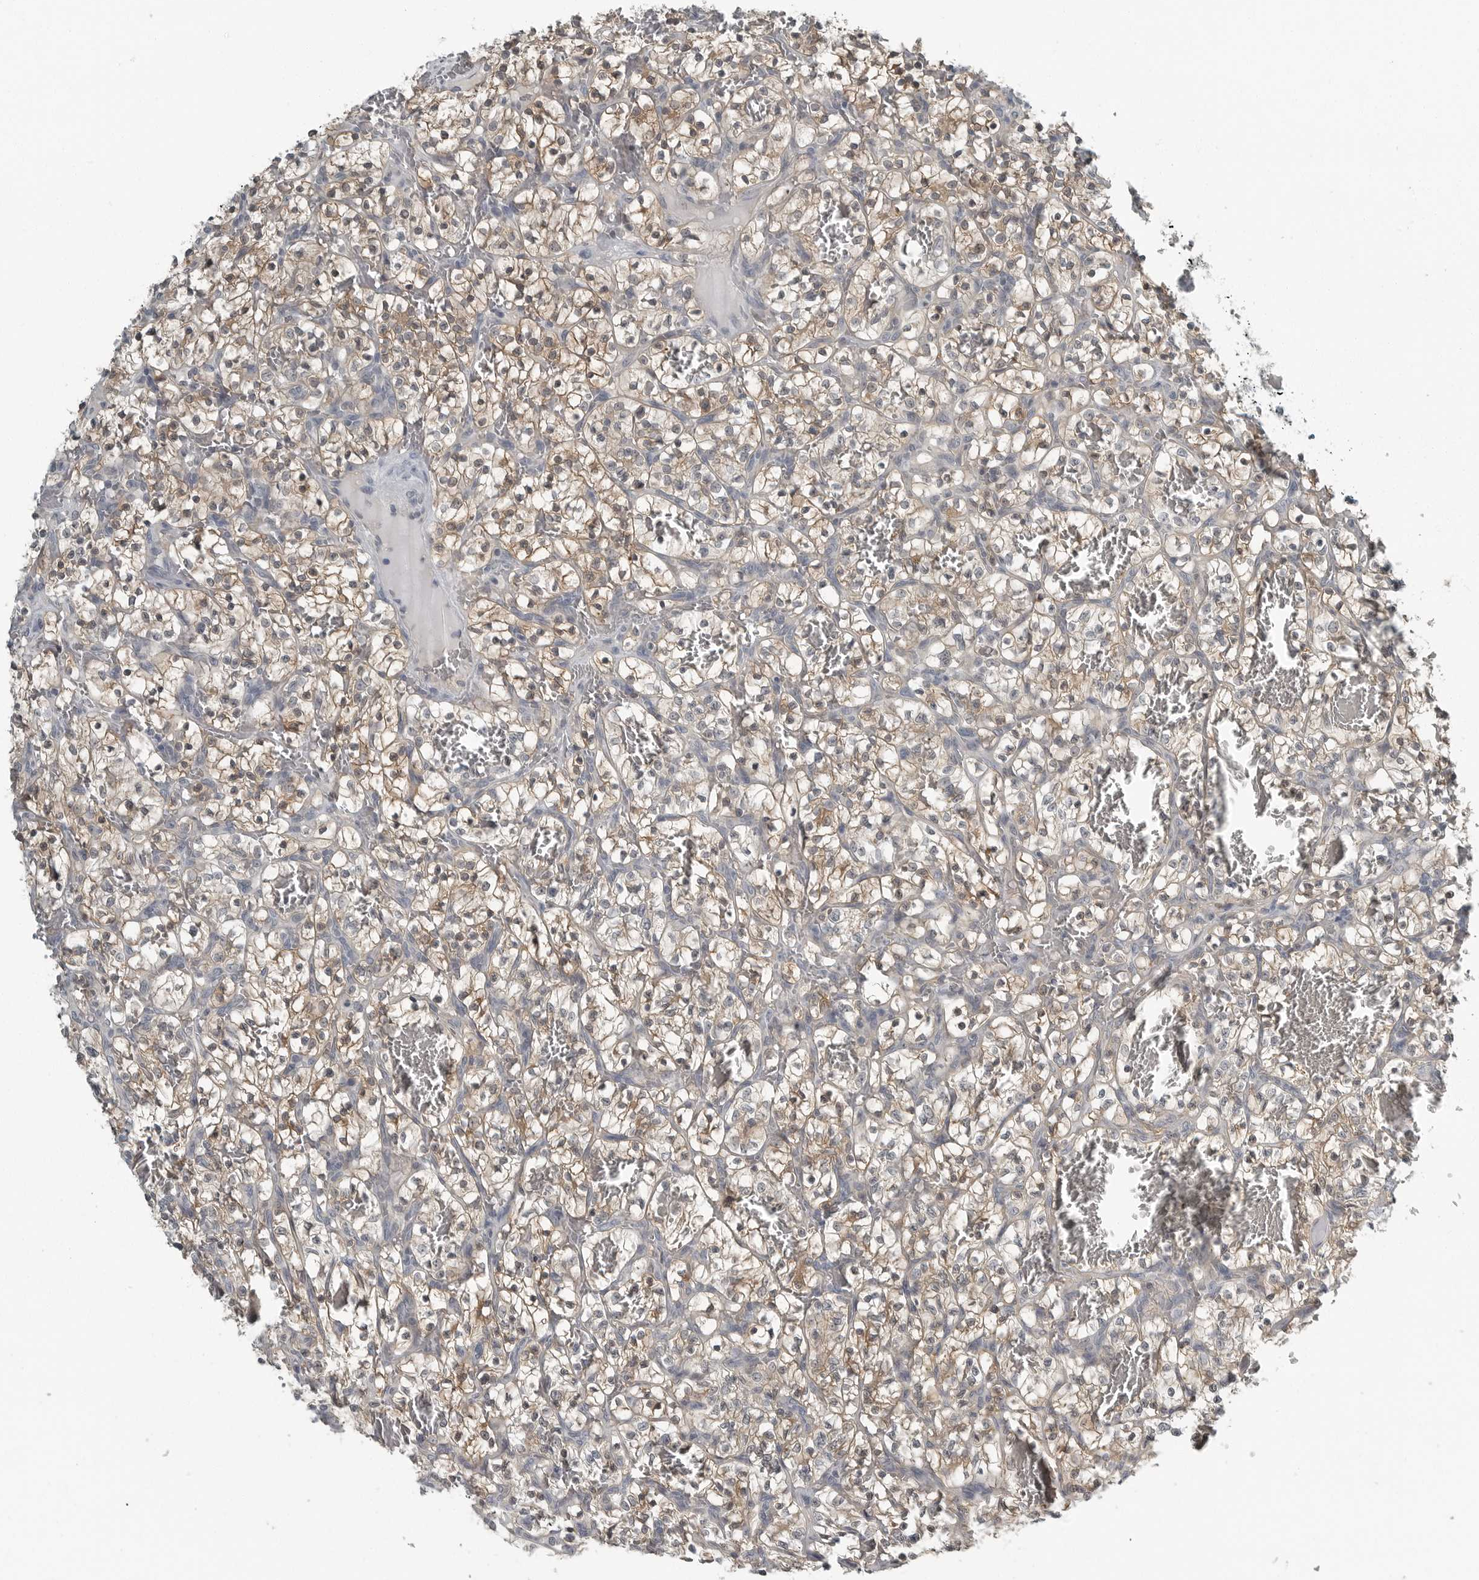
{"staining": {"intensity": "moderate", "quantity": "25%-75%", "location": "cytoplasmic/membranous,nuclear"}, "tissue": "renal cancer", "cell_type": "Tumor cells", "image_type": "cancer", "snomed": [{"axis": "morphology", "description": "Adenocarcinoma, NOS"}, {"axis": "topography", "description": "Kidney"}], "caption": "Protein staining of adenocarcinoma (renal) tissue displays moderate cytoplasmic/membranous and nuclear expression in approximately 25%-75% of tumor cells.", "gene": "KYAT1", "patient": {"sex": "female", "age": 57}}